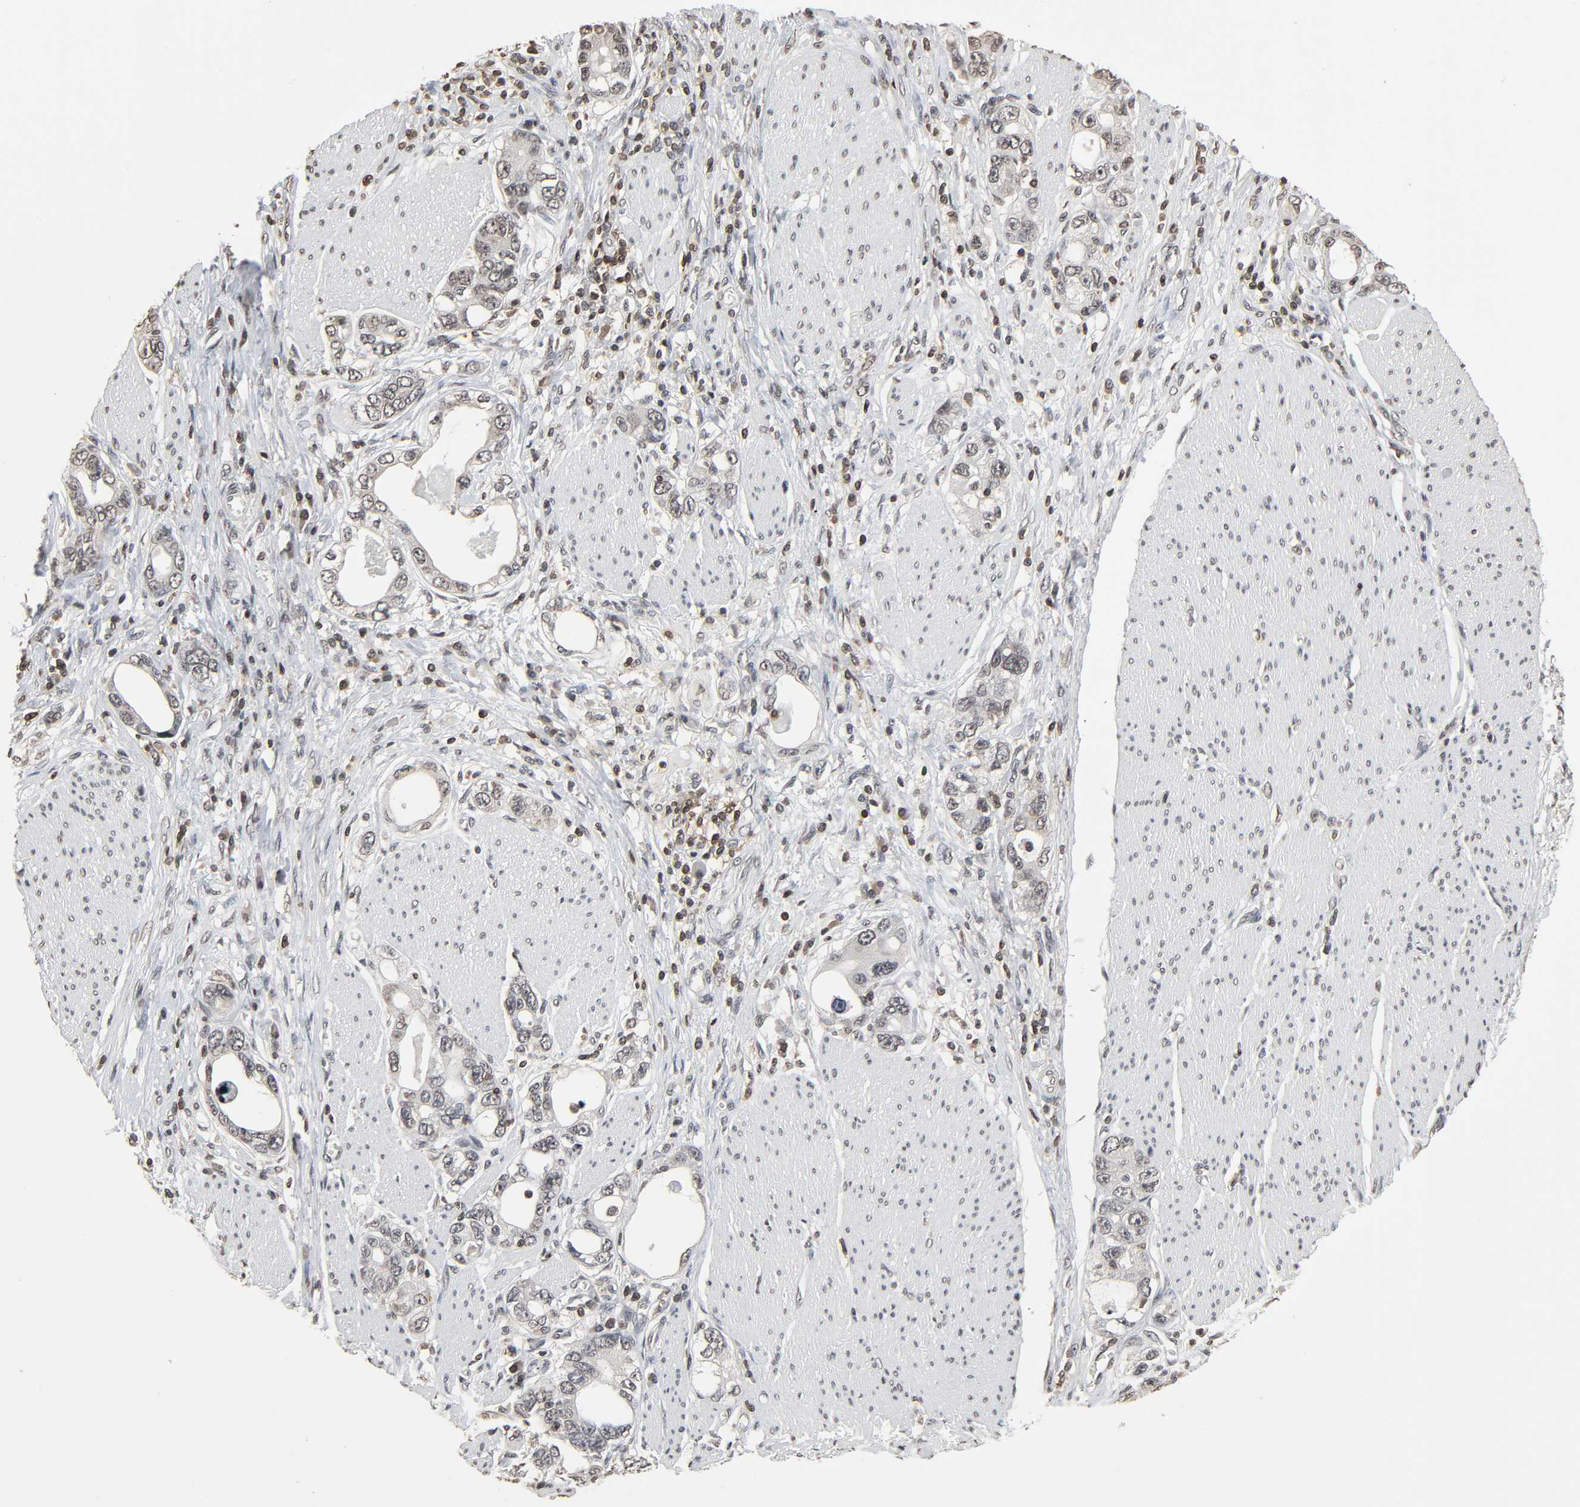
{"staining": {"intensity": "negative", "quantity": "none", "location": "none"}, "tissue": "stomach cancer", "cell_type": "Tumor cells", "image_type": "cancer", "snomed": [{"axis": "morphology", "description": "Adenocarcinoma, NOS"}, {"axis": "topography", "description": "Stomach, lower"}], "caption": "An IHC image of stomach adenocarcinoma is shown. There is no staining in tumor cells of stomach adenocarcinoma.", "gene": "STK4", "patient": {"sex": "female", "age": 93}}